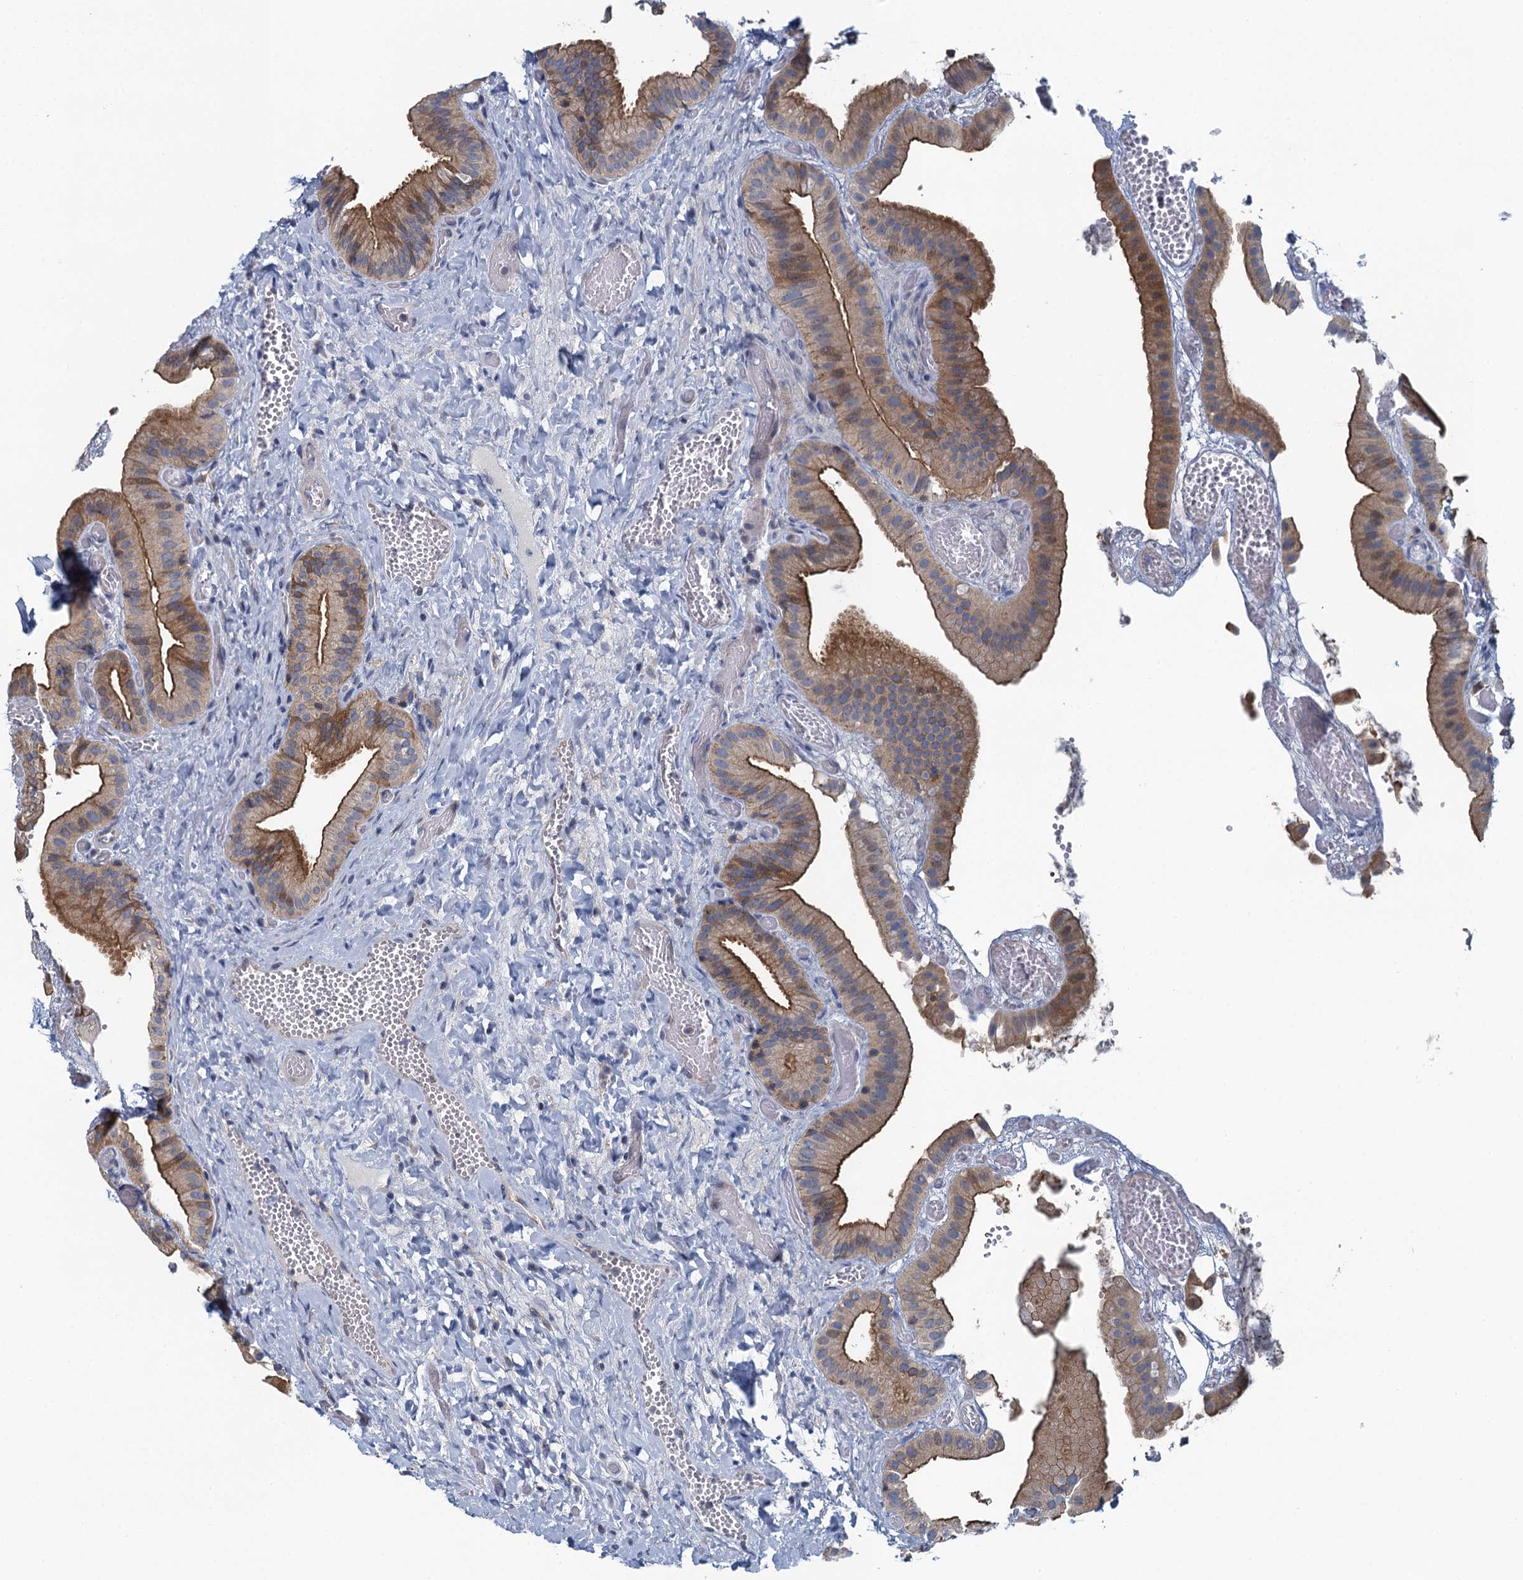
{"staining": {"intensity": "moderate", "quantity": ">75%", "location": "cytoplasmic/membranous"}, "tissue": "gallbladder", "cell_type": "Glandular cells", "image_type": "normal", "snomed": [{"axis": "morphology", "description": "Normal tissue, NOS"}, {"axis": "topography", "description": "Gallbladder"}], "caption": "Moderate cytoplasmic/membranous staining for a protein is seen in approximately >75% of glandular cells of benign gallbladder using immunohistochemistry (IHC).", "gene": "NCKAP1L", "patient": {"sex": "female", "age": 64}}